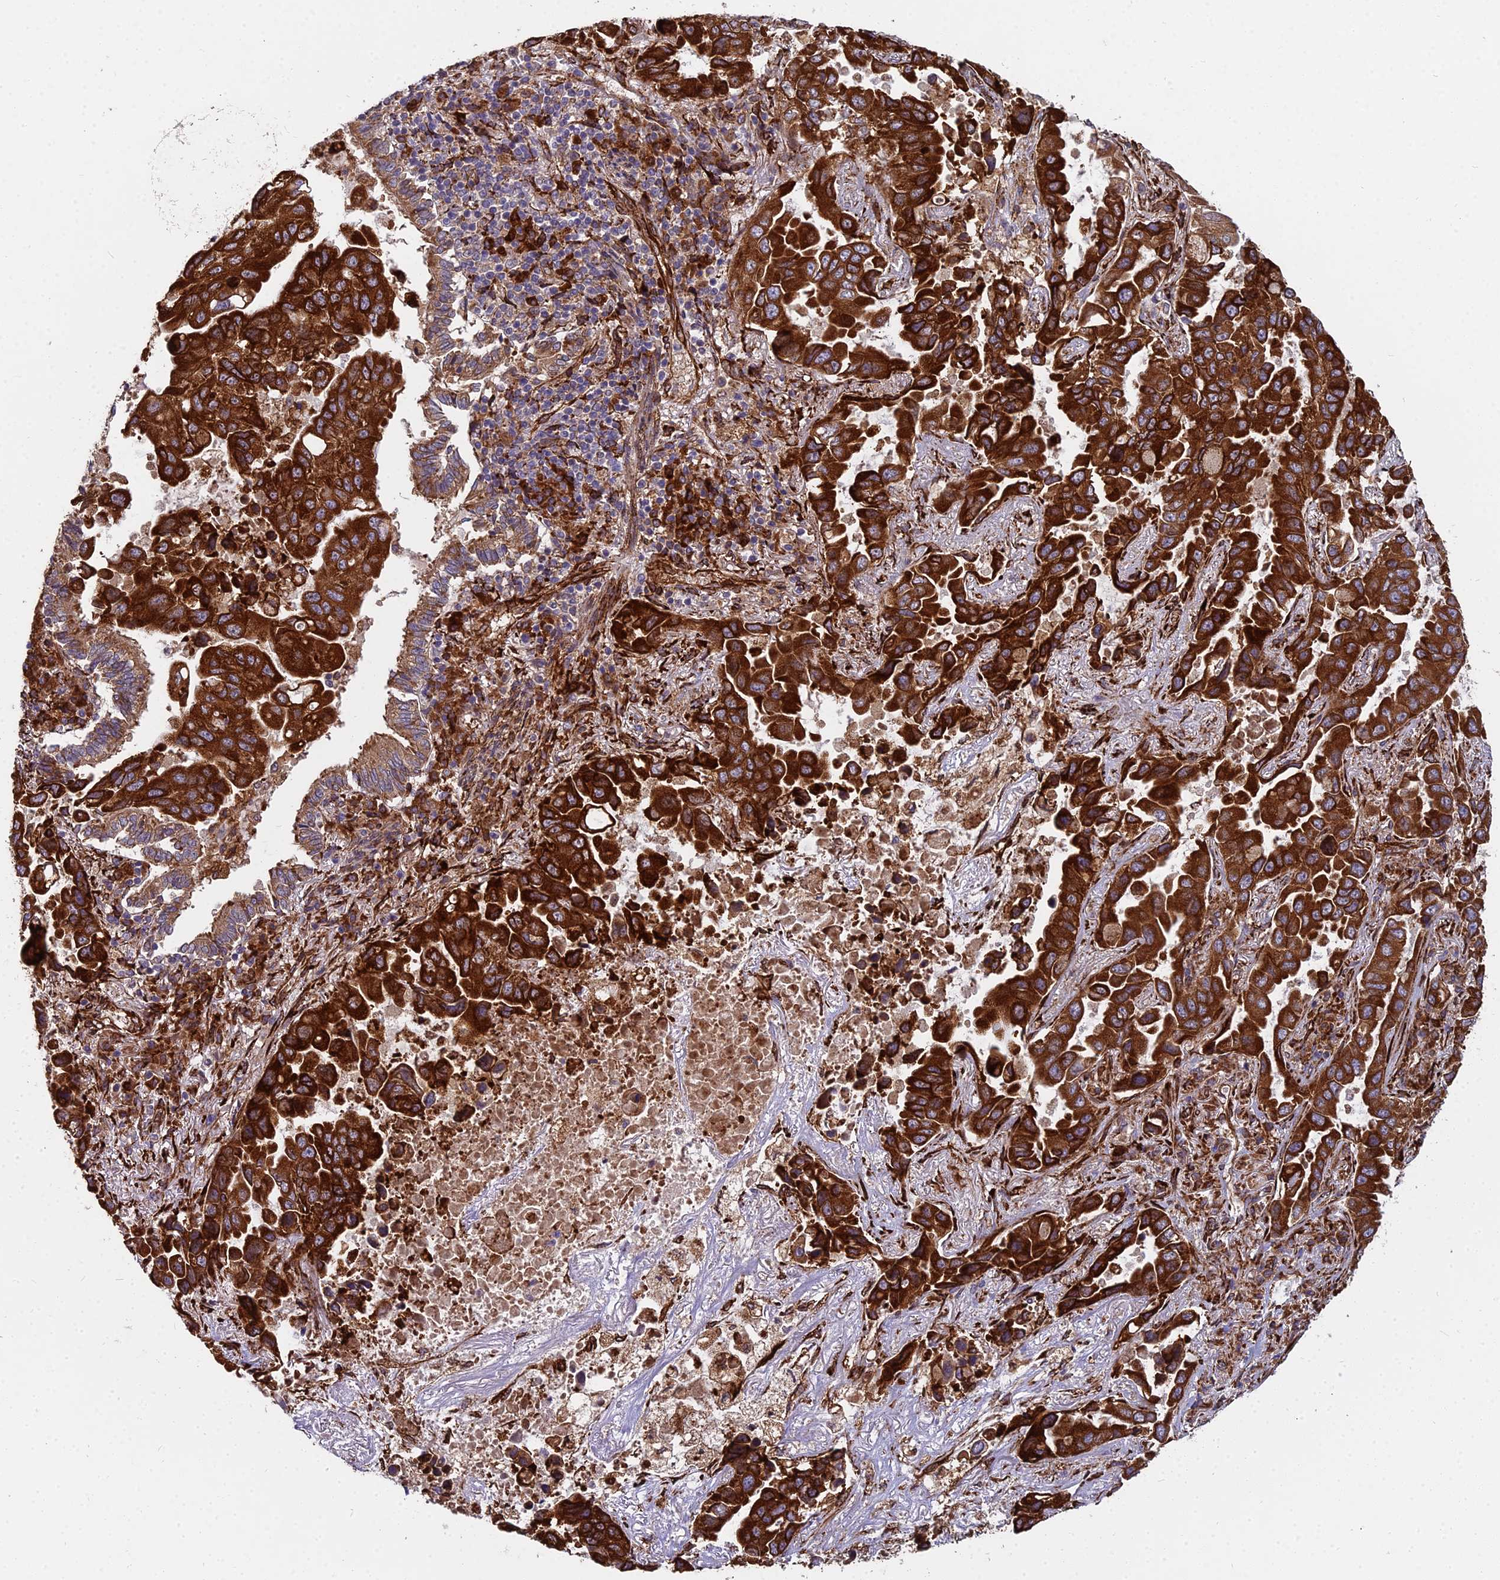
{"staining": {"intensity": "strong", "quantity": ">75%", "location": "cytoplasmic/membranous"}, "tissue": "lung cancer", "cell_type": "Tumor cells", "image_type": "cancer", "snomed": [{"axis": "morphology", "description": "Adenocarcinoma, NOS"}, {"axis": "topography", "description": "Lung"}], "caption": "Adenocarcinoma (lung) stained for a protein displays strong cytoplasmic/membranous positivity in tumor cells.", "gene": "NDUFAF7", "patient": {"sex": "male", "age": 64}}